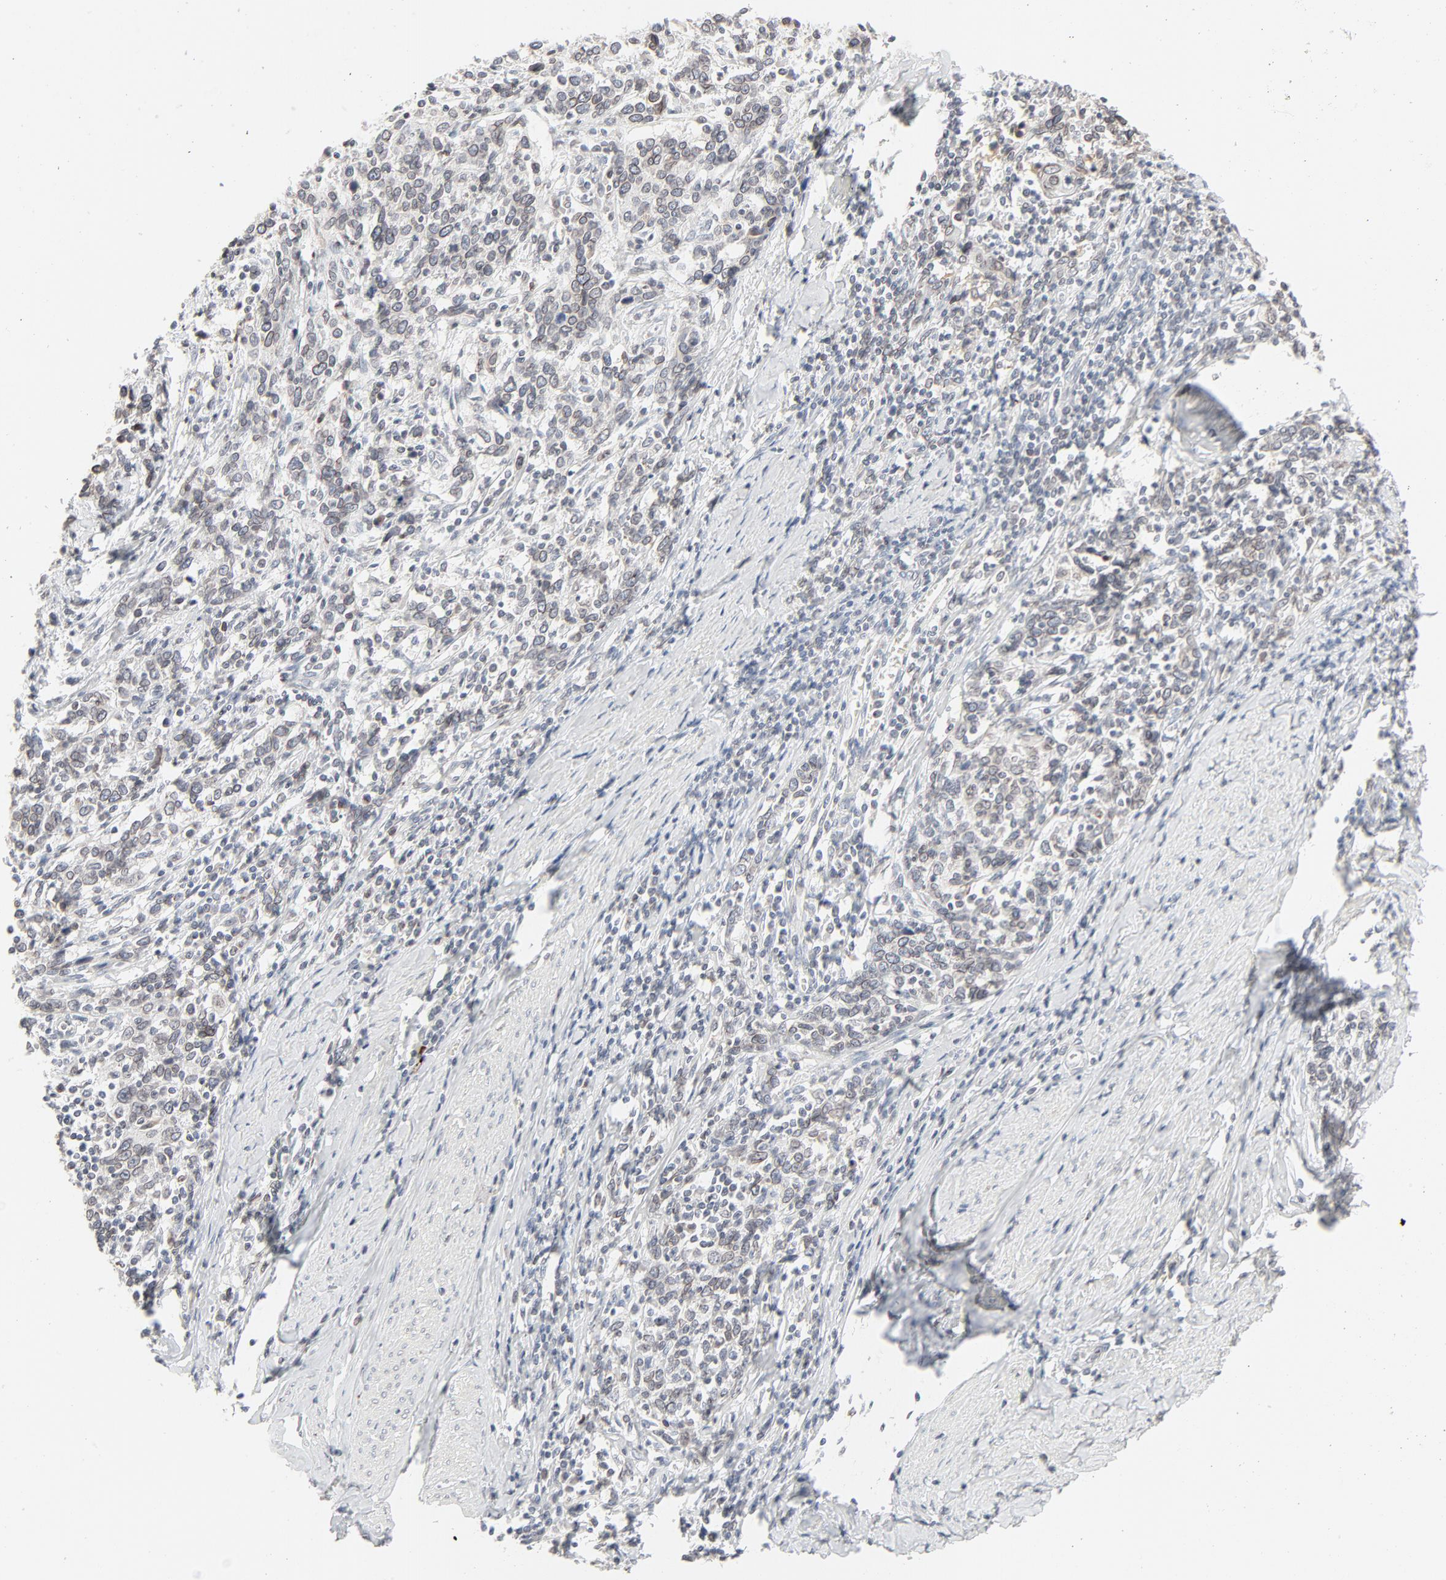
{"staining": {"intensity": "weak", "quantity": "<25%", "location": "cytoplasmic/membranous,nuclear"}, "tissue": "cervical cancer", "cell_type": "Tumor cells", "image_type": "cancer", "snomed": [{"axis": "morphology", "description": "Squamous cell carcinoma, NOS"}, {"axis": "topography", "description": "Cervix"}], "caption": "Tumor cells show no significant protein staining in squamous cell carcinoma (cervical).", "gene": "MAD1L1", "patient": {"sex": "female", "age": 41}}